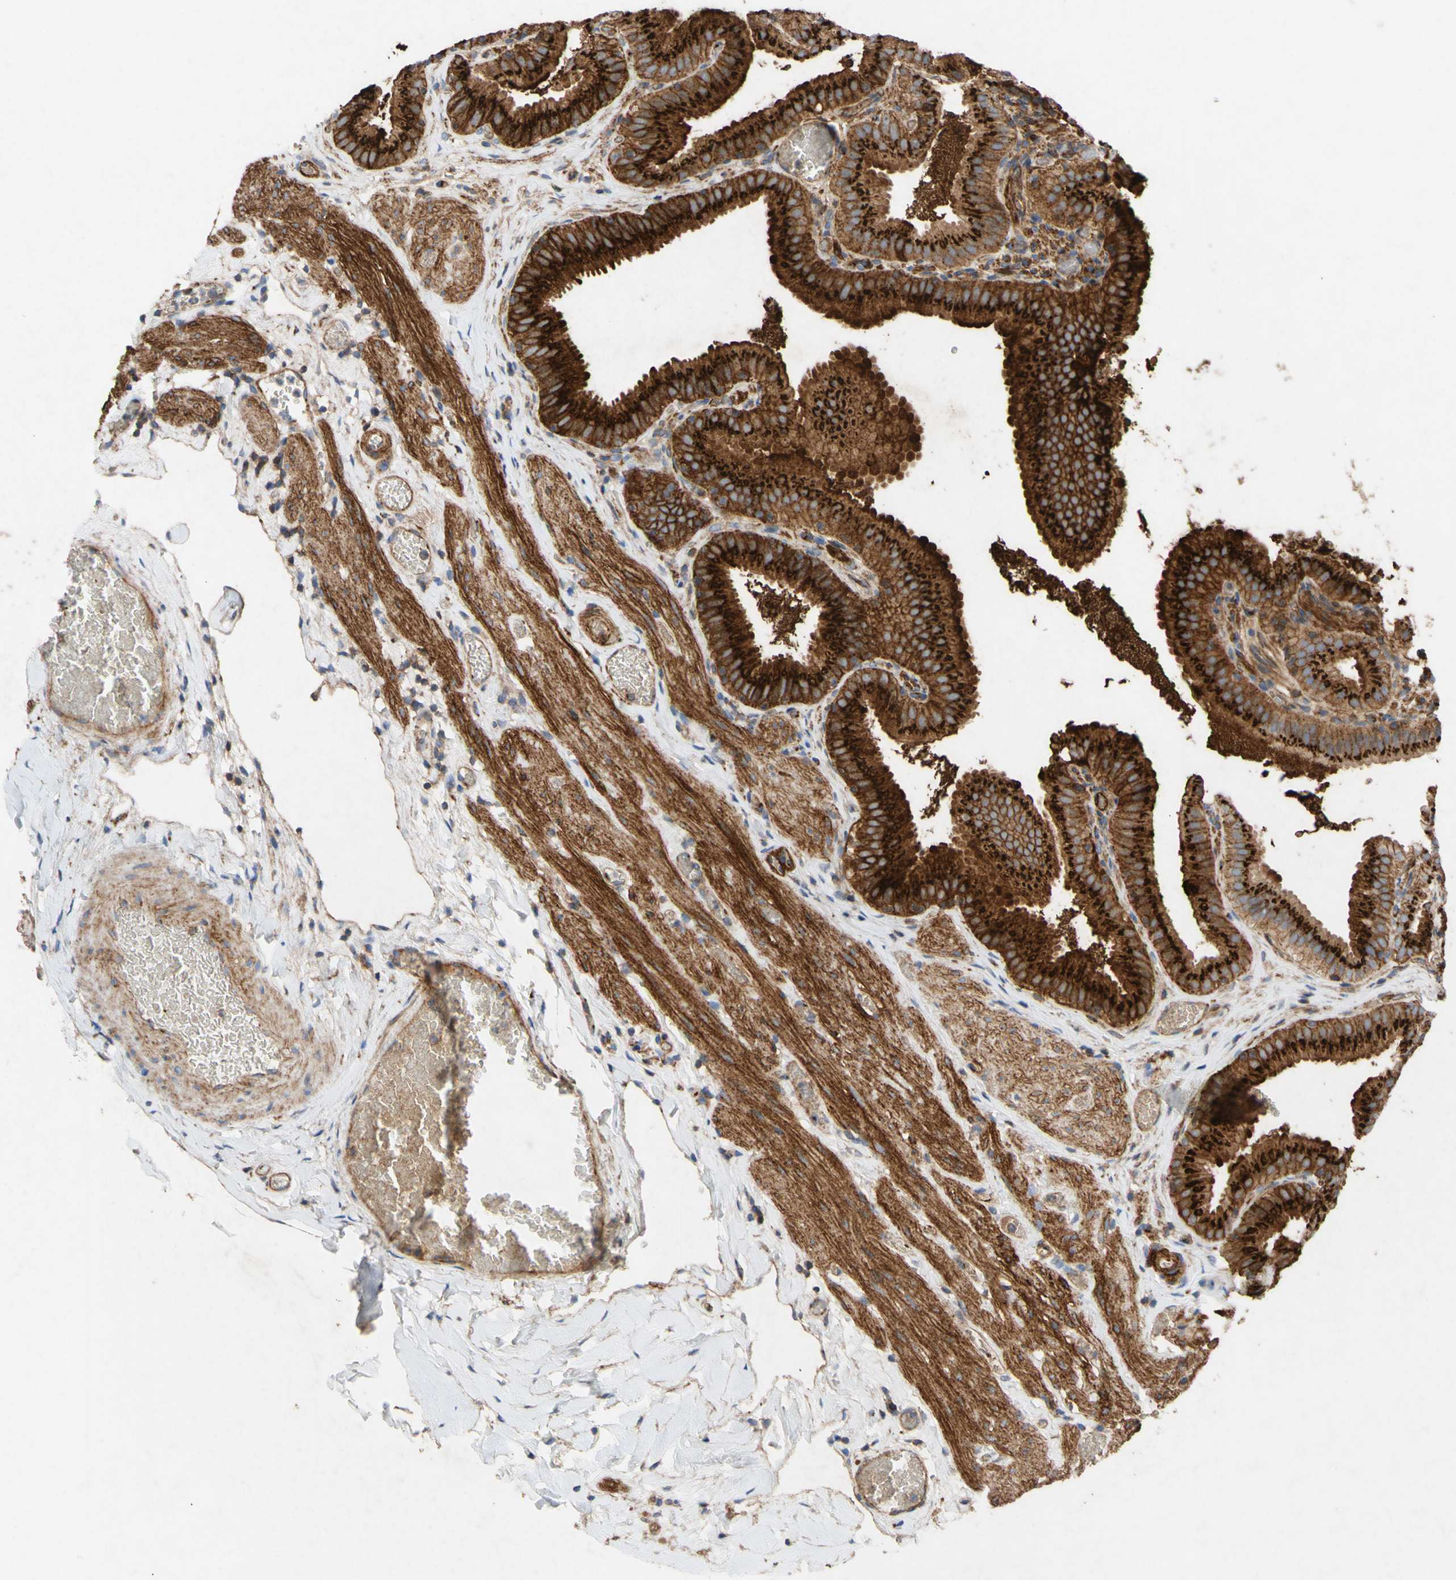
{"staining": {"intensity": "strong", "quantity": ">75%", "location": "cytoplasmic/membranous"}, "tissue": "gallbladder", "cell_type": "Glandular cells", "image_type": "normal", "snomed": [{"axis": "morphology", "description": "Normal tissue, NOS"}, {"axis": "topography", "description": "Gallbladder"}], "caption": "Immunohistochemistry of normal gallbladder reveals high levels of strong cytoplasmic/membranous staining in approximately >75% of glandular cells.", "gene": "ATP2A3", "patient": {"sex": "male", "age": 54}}